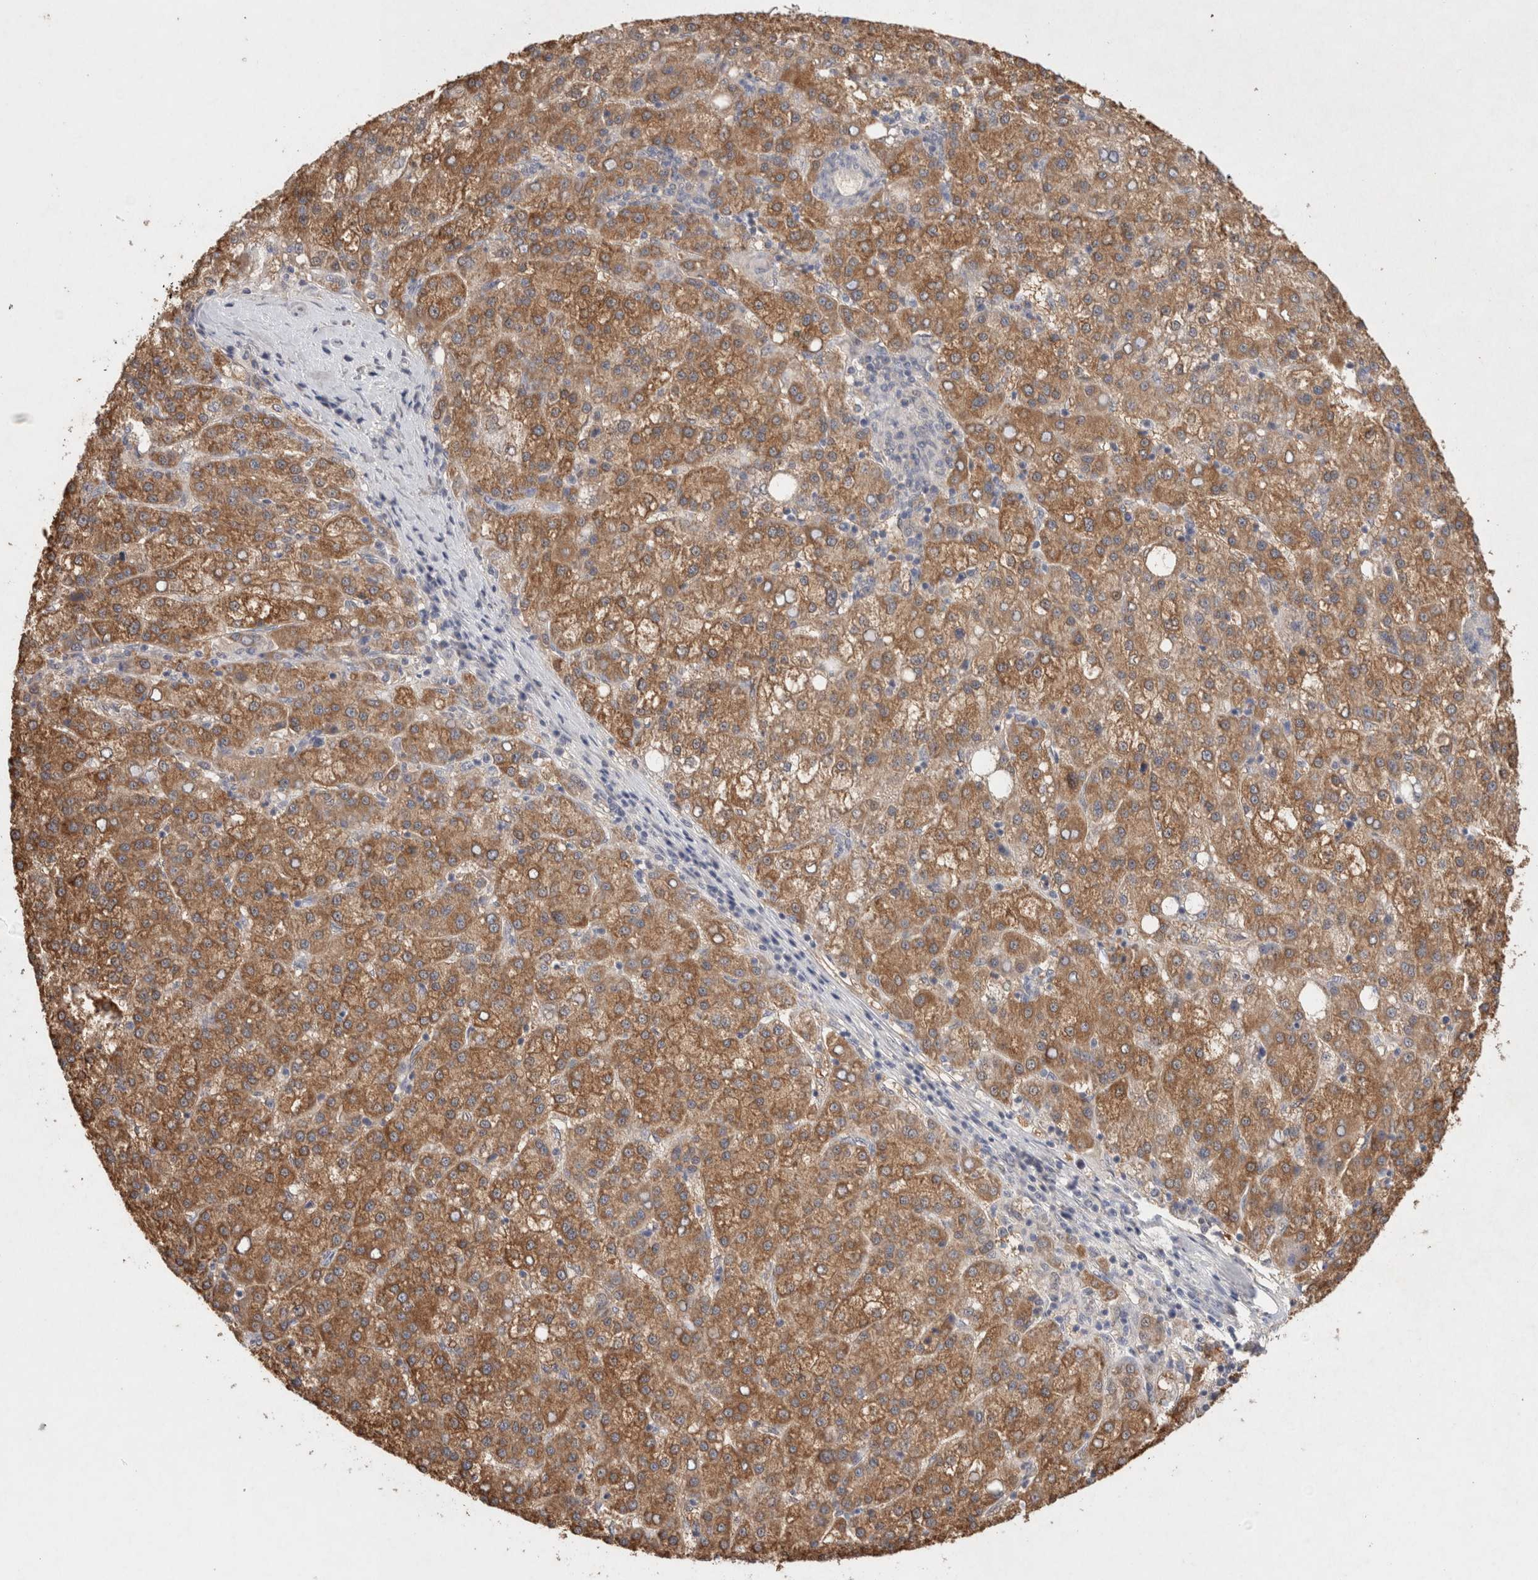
{"staining": {"intensity": "moderate", "quantity": ">75%", "location": "cytoplasmic/membranous"}, "tissue": "liver cancer", "cell_type": "Tumor cells", "image_type": "cancer", "snomed": [{"axis": "morphology", "description": "Carcinoma, Hepatocellular, NOS"}, {"axis": "topography", "description": "Liver"}], "caption": "Approximately >75% of tumor cells in human liver hepatocellular carcinoma exhibit moderate cytoplasmic/membranous protein staining as visualized by brown immunohistochemical staining.", "gene": "RAB14", "patient": {"sex": "female", "age": 58}}